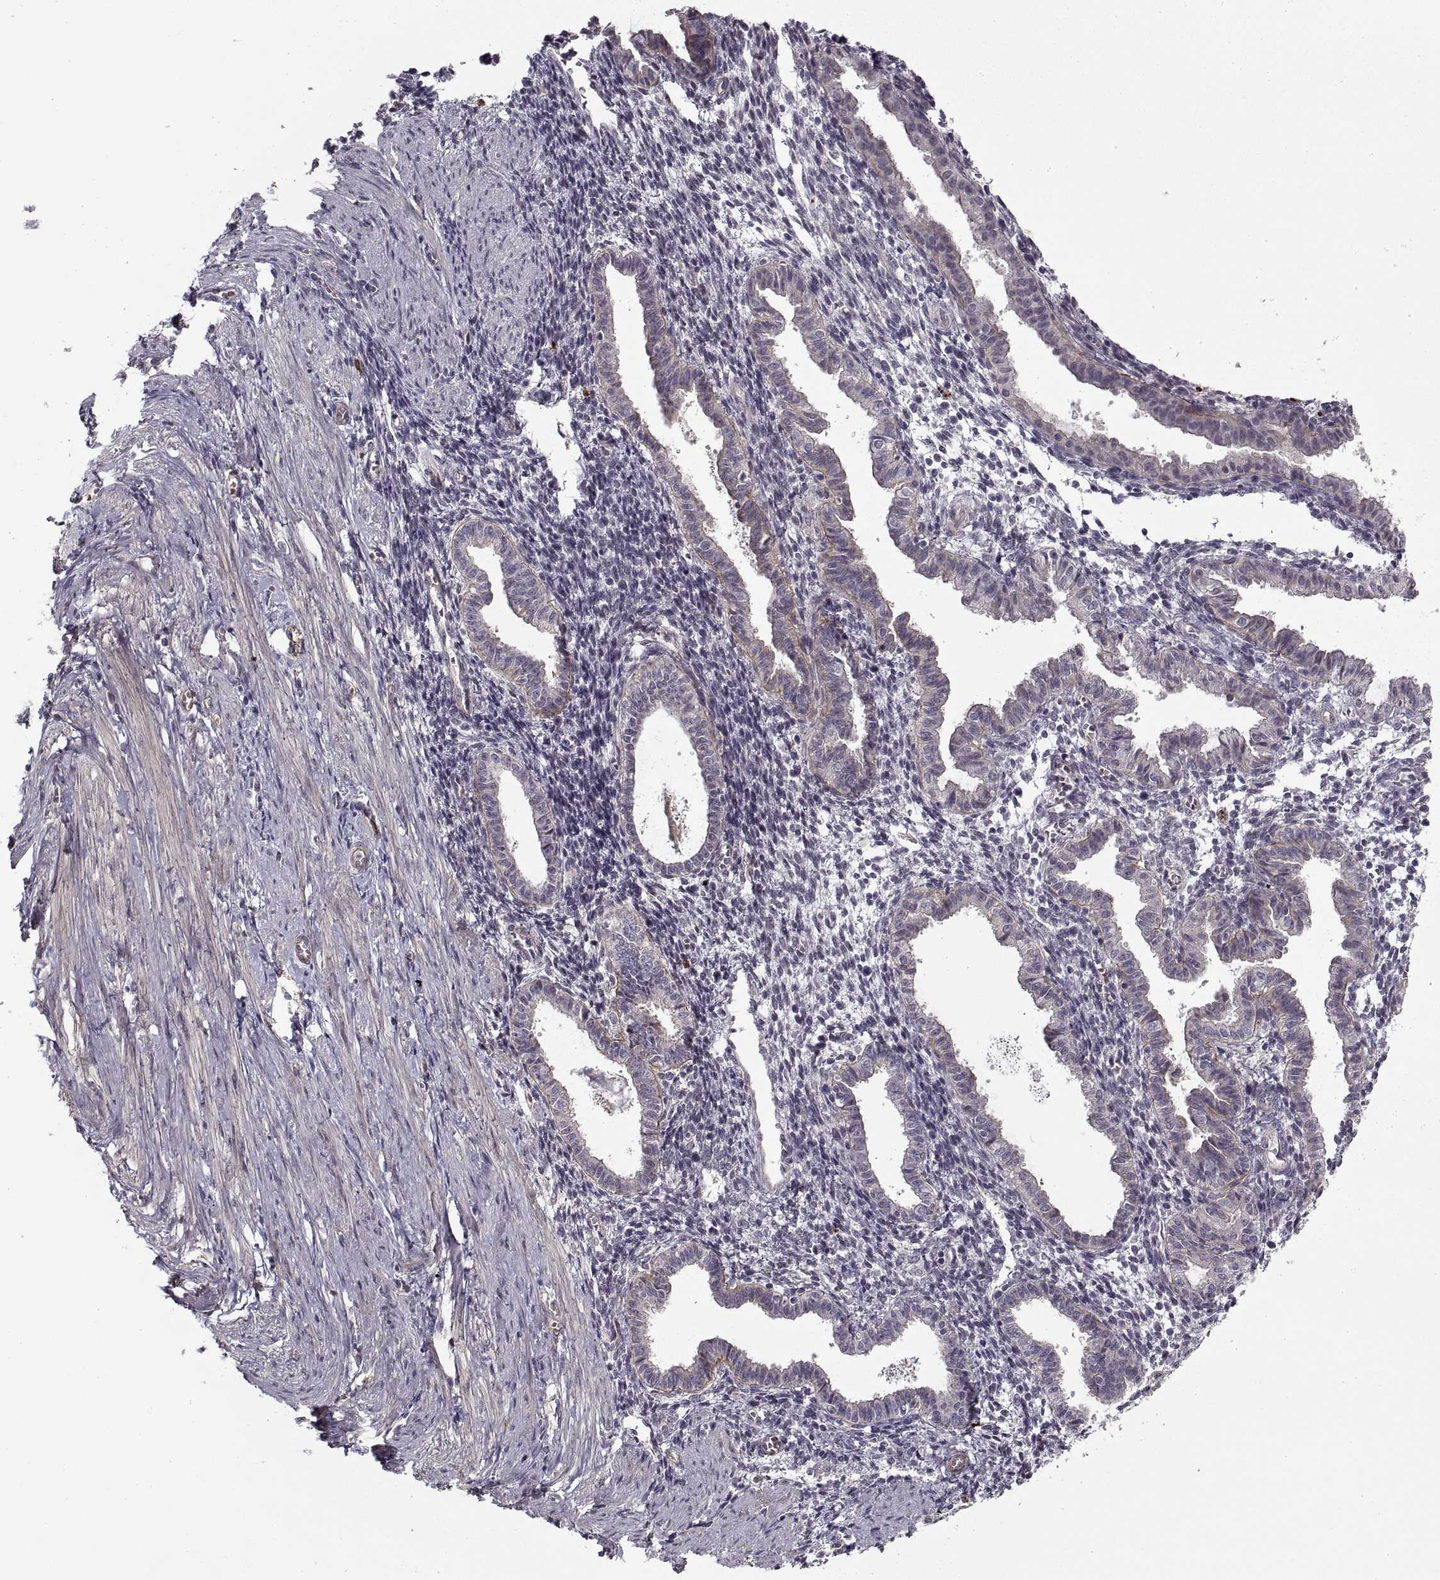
{"staining": {"intensity": "negative", "quantity": "none", "location": "none"}, "tissue": "endometrium", "cell_type": "Cells in endometrial stroma", "image_type": "normal", "snomed": [{"axis": "morphology", "description": "Normal tissue, NOS"}, {"axis": "topography", "description": "Endometrium"}], "caption": "DAB (3,3'-diaminobenzidine) immunohistochemical staining of normal human endometrium shows no significant positivity in cells in endometrial stroma.", "gene": "LAMB2", "patient": {"sex": "female", "age": 37}}